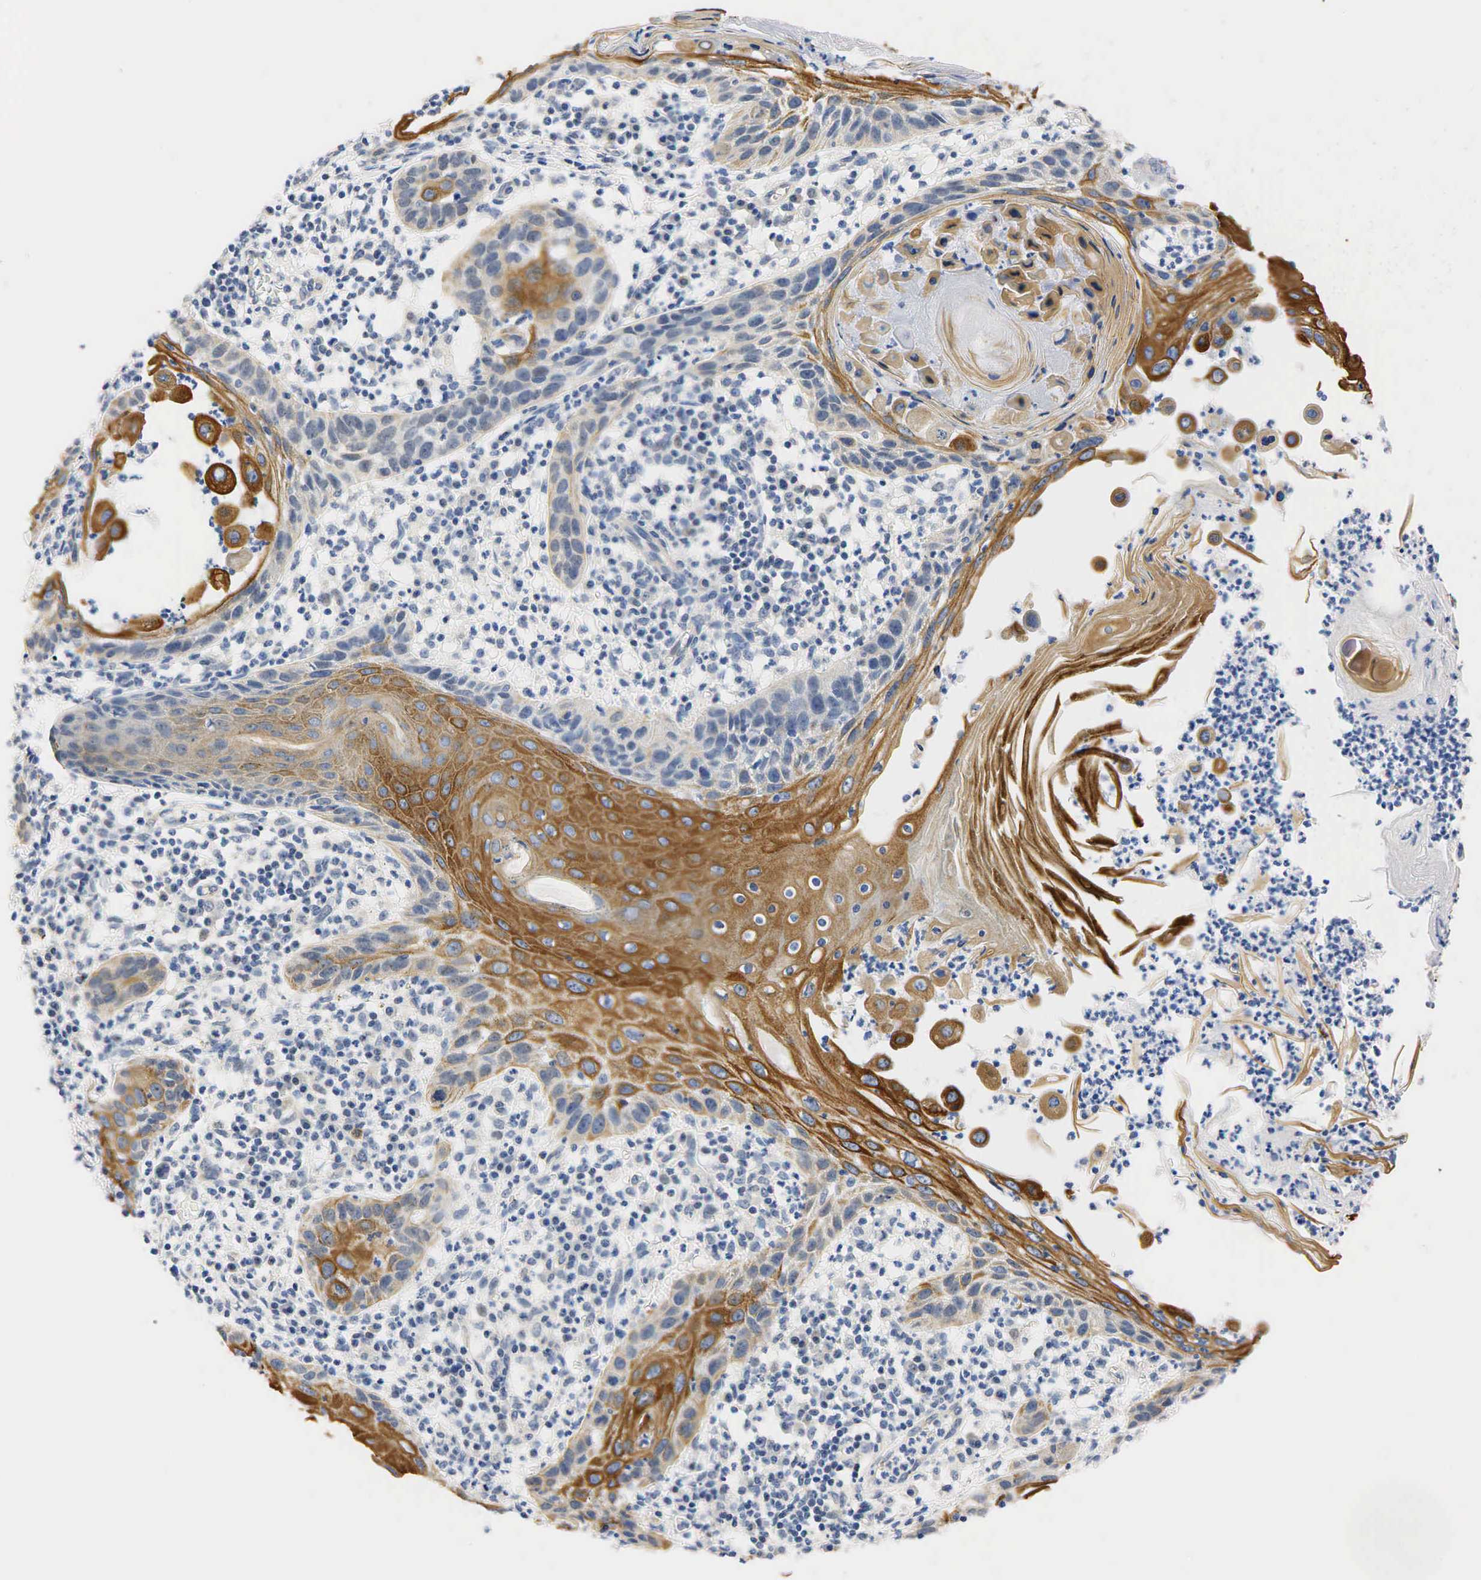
{"staining": {"intensity": "moderate", "quantity": "25%-75%", "location": "cytoplasmic/membranous"}, "tissue": "skin cancer", "cell_type": "Tumor cells", "image_type": "cancer", "snomed": [{"axis": "morphology", "description": "Squamous cell carcinoma, NOS"}, {"axis": "topography", "description": "Skin"}], "caption": "Skin cancer (squamous cell carcinoma) tissue displays moderate cytoplasmic/membranous expression in about 25%-75% of tumor cells The staining is performed using DAB brown chromogen to label protein expression. The nuclei are counter-stained blue using hematoxylin.", "gene": "PGR", "patient": {"sex": "female", "age": 74}}